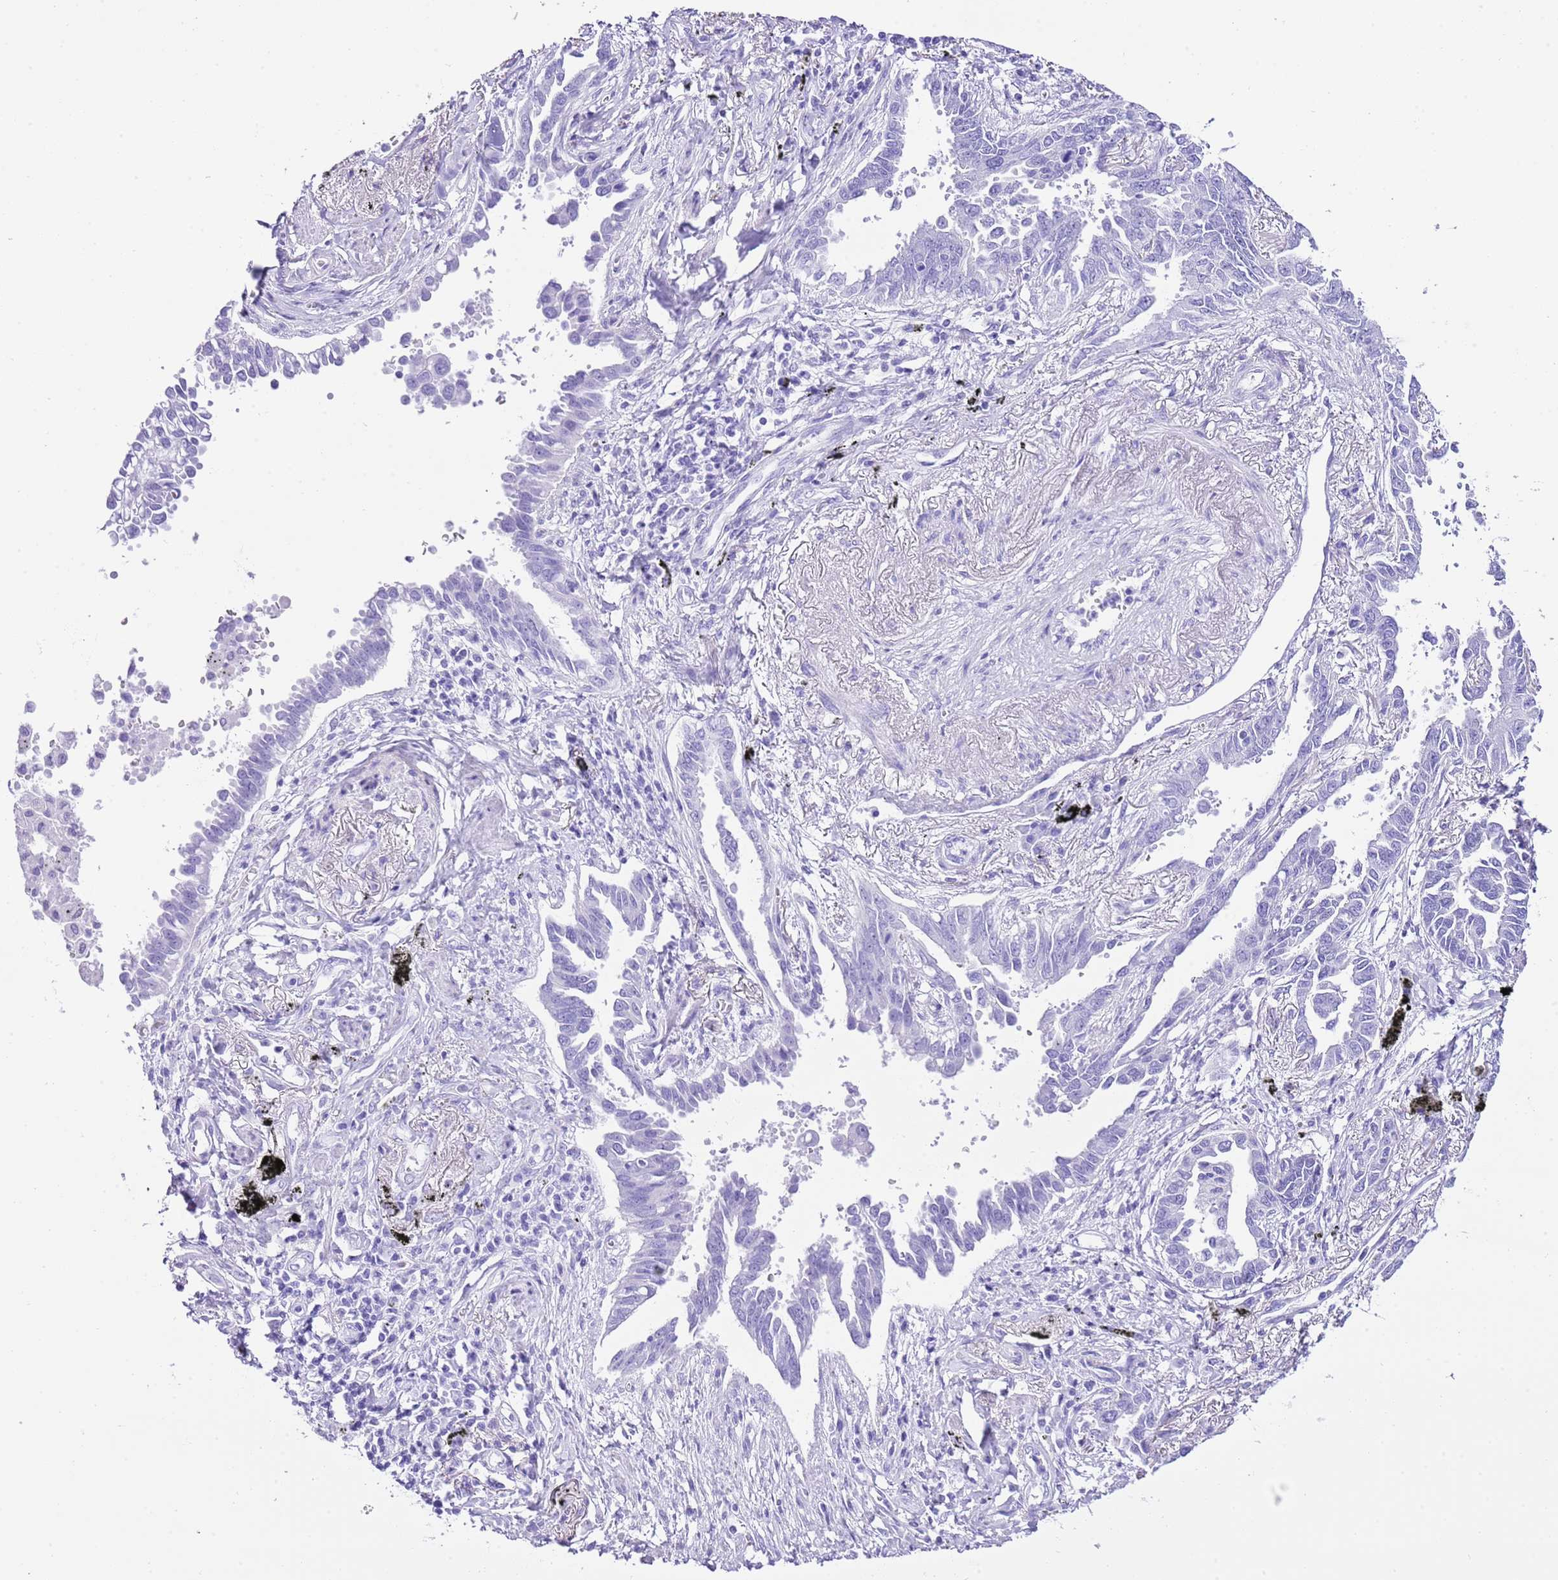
{"staining": {"intensity": "negative", "quantity": "none", "location": "none"}, "tissue": "lung cancer", "cell_type": "Tumor cells", "image_type": "cancer", "snomed": [{"axis": "morphology", "description": "Adenocarcinoma, NOS"}, {"axis": "topography", "description": "Lung"}], "caption": "DAB (3,3'-diaminobenzidine) immunohistochemical staining of lung cancer (adenocarcinoma) shows no significant staining in tumor cells.", "gene": "KCNC1", "patient": {"sex": "male", "age": 67}}